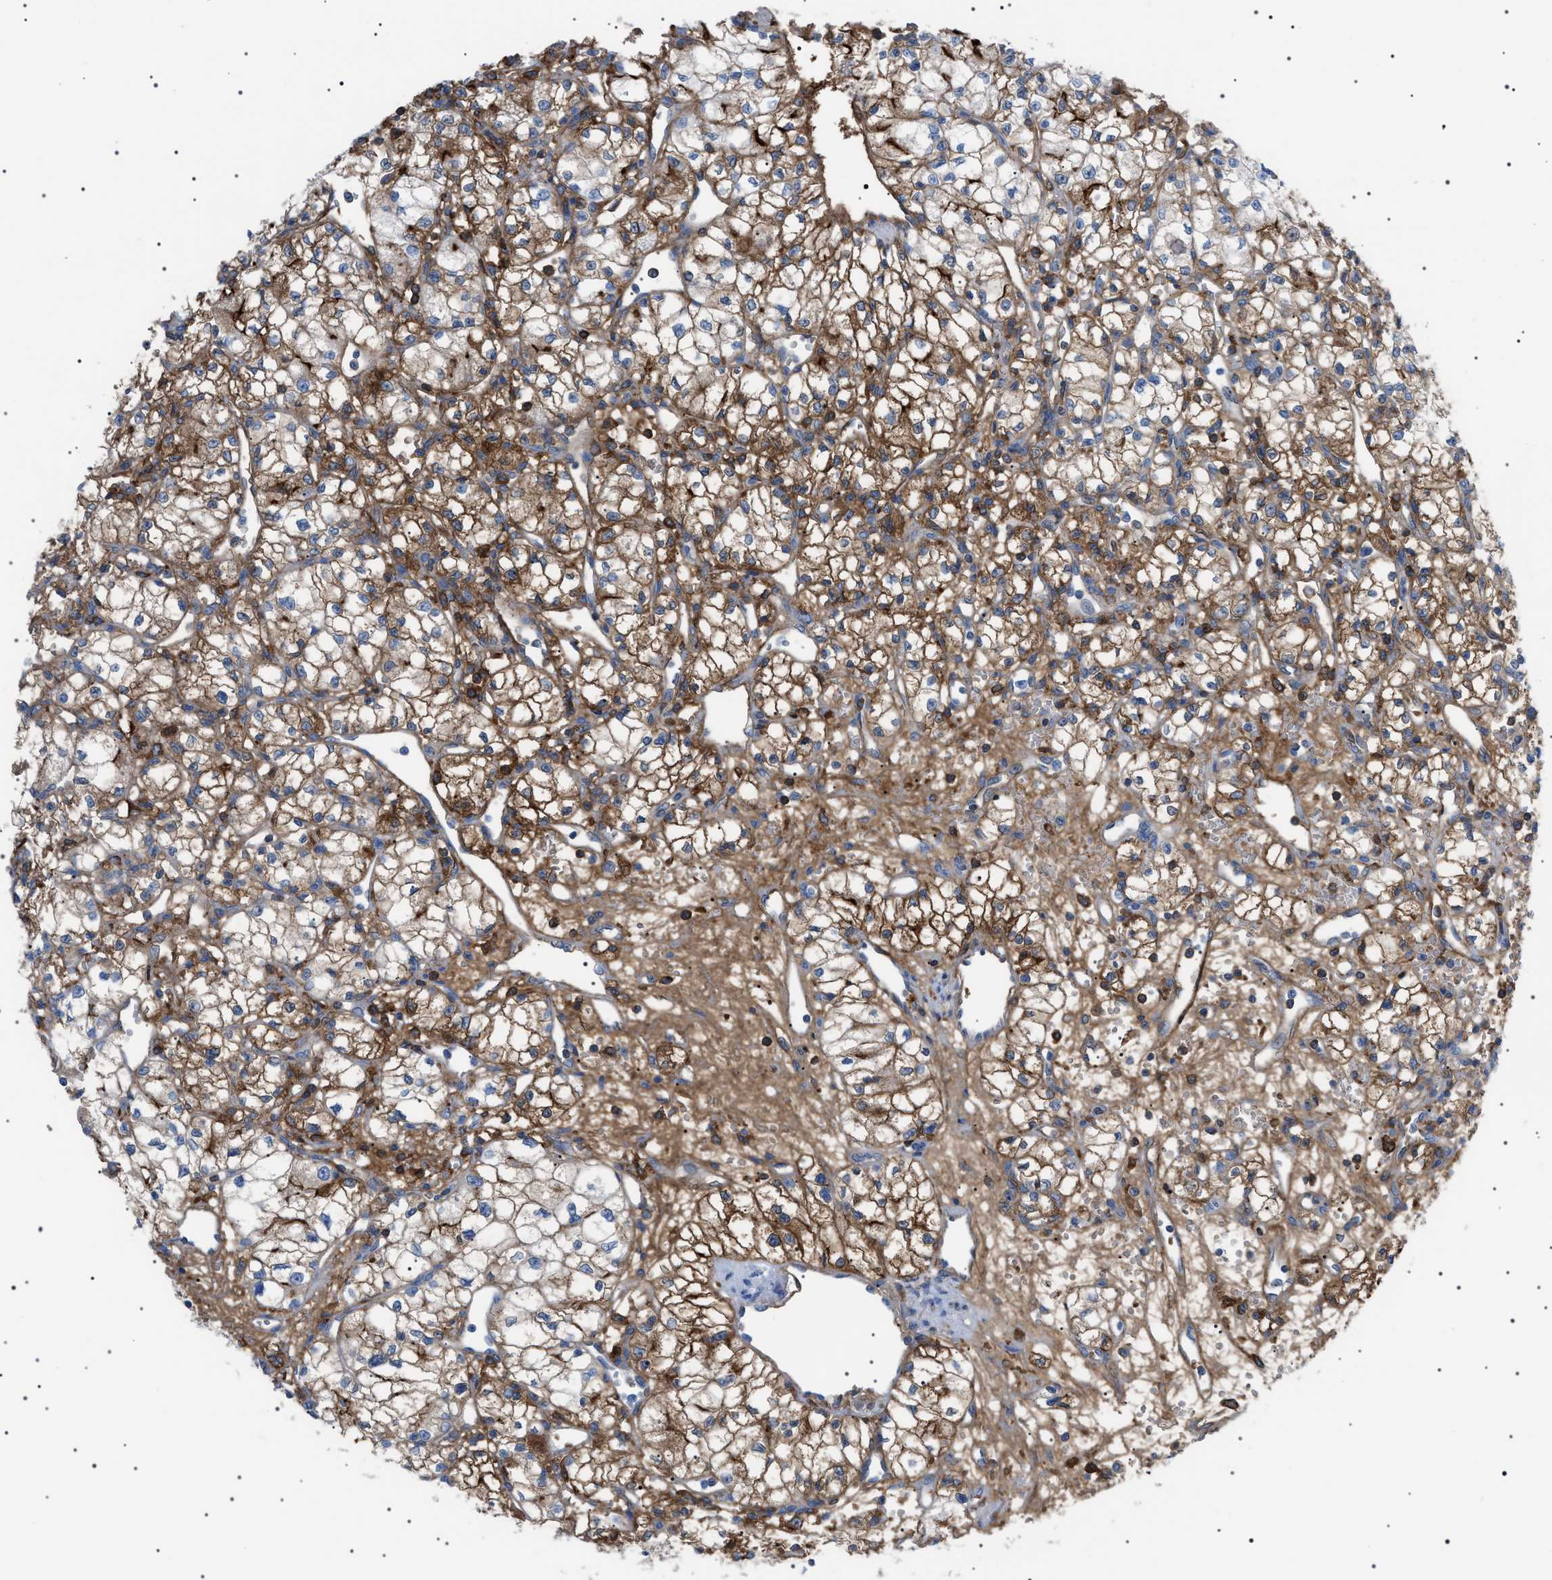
{"staining": {"intensity": "moderate", "quantity": ">75%", "location": "cytoplasmic/membranous"}, "tissue": "renal cancer", "cell_type": "Tumor cells", "image_type": "cancer", "snomed": [{"axis": "morphology", "description": "Normal tissue, NOS"}, {"axis": "morphology", "description": "Adenocarcinoma, NOS"}, {"axis": "topography", "description": "Kidney"}], "caption": "DAB immunohistochemical staining of renal cancer demonstrates moderate cytoplasmic/membranous protein staining in approximately >75% of tumor cells.", "gene": "LPA", "patient": {"sex": "male", "age": 59}}